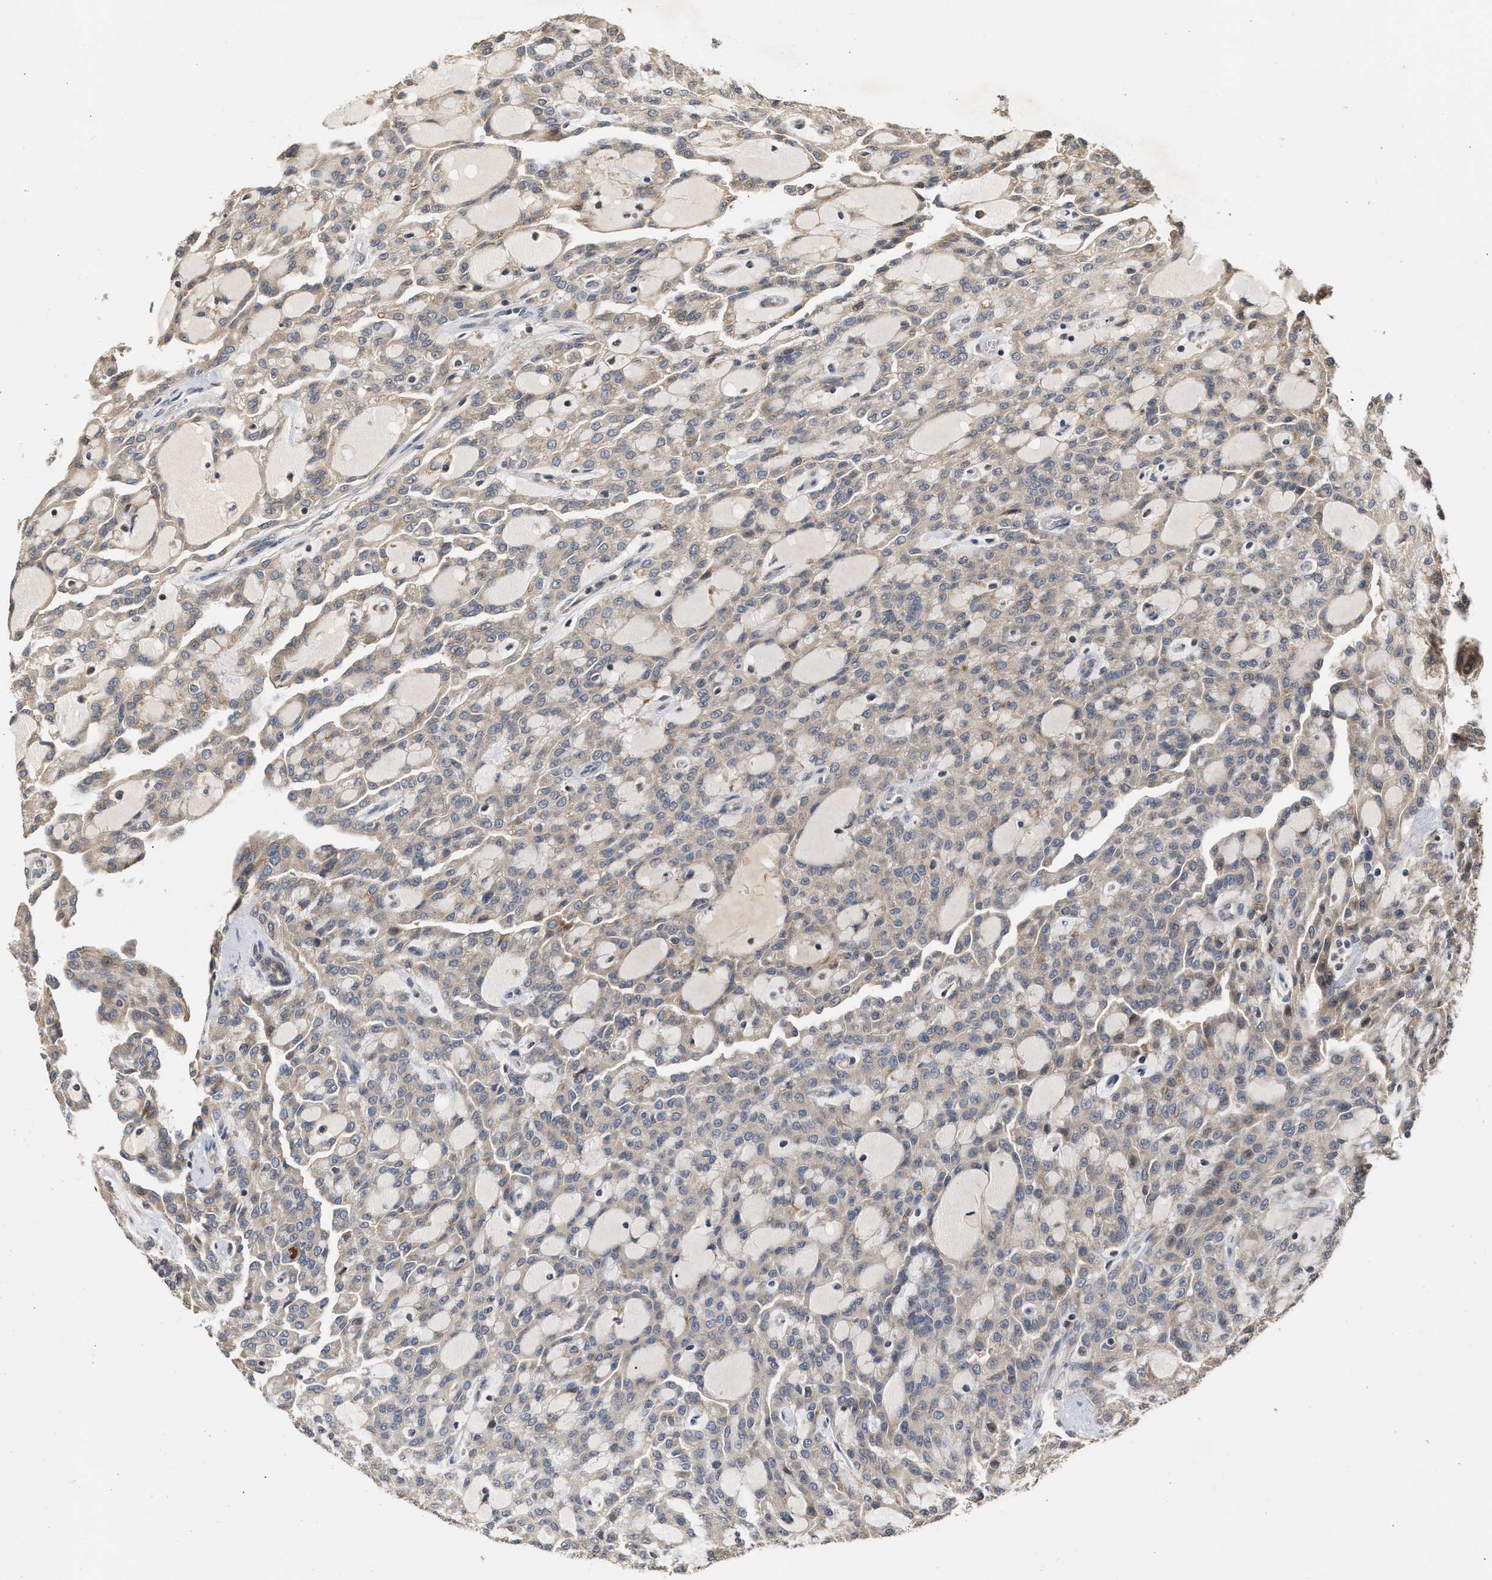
{"staining": {"intensity": "weak", "quantity": "25%-75%", "location": "cytoplasmic/membranous"}, "tissue": "renal cancer", "cell_type": "Tumor cells", "image_type": "cancer", "snomed": [{"axis": "morphology", "description": "Adenocarcinoma, NOS"}, {"axis": "topography", "description": "Kidney"}], "caption": "Renal adenocarcinoma stained with a brown dye displays weak cytoplasmic/membranous positive positivity in approximately 25%-75% of tumor cells.", "gene": "SAR1A", "patient": {"sex": "male", "age": 63}}